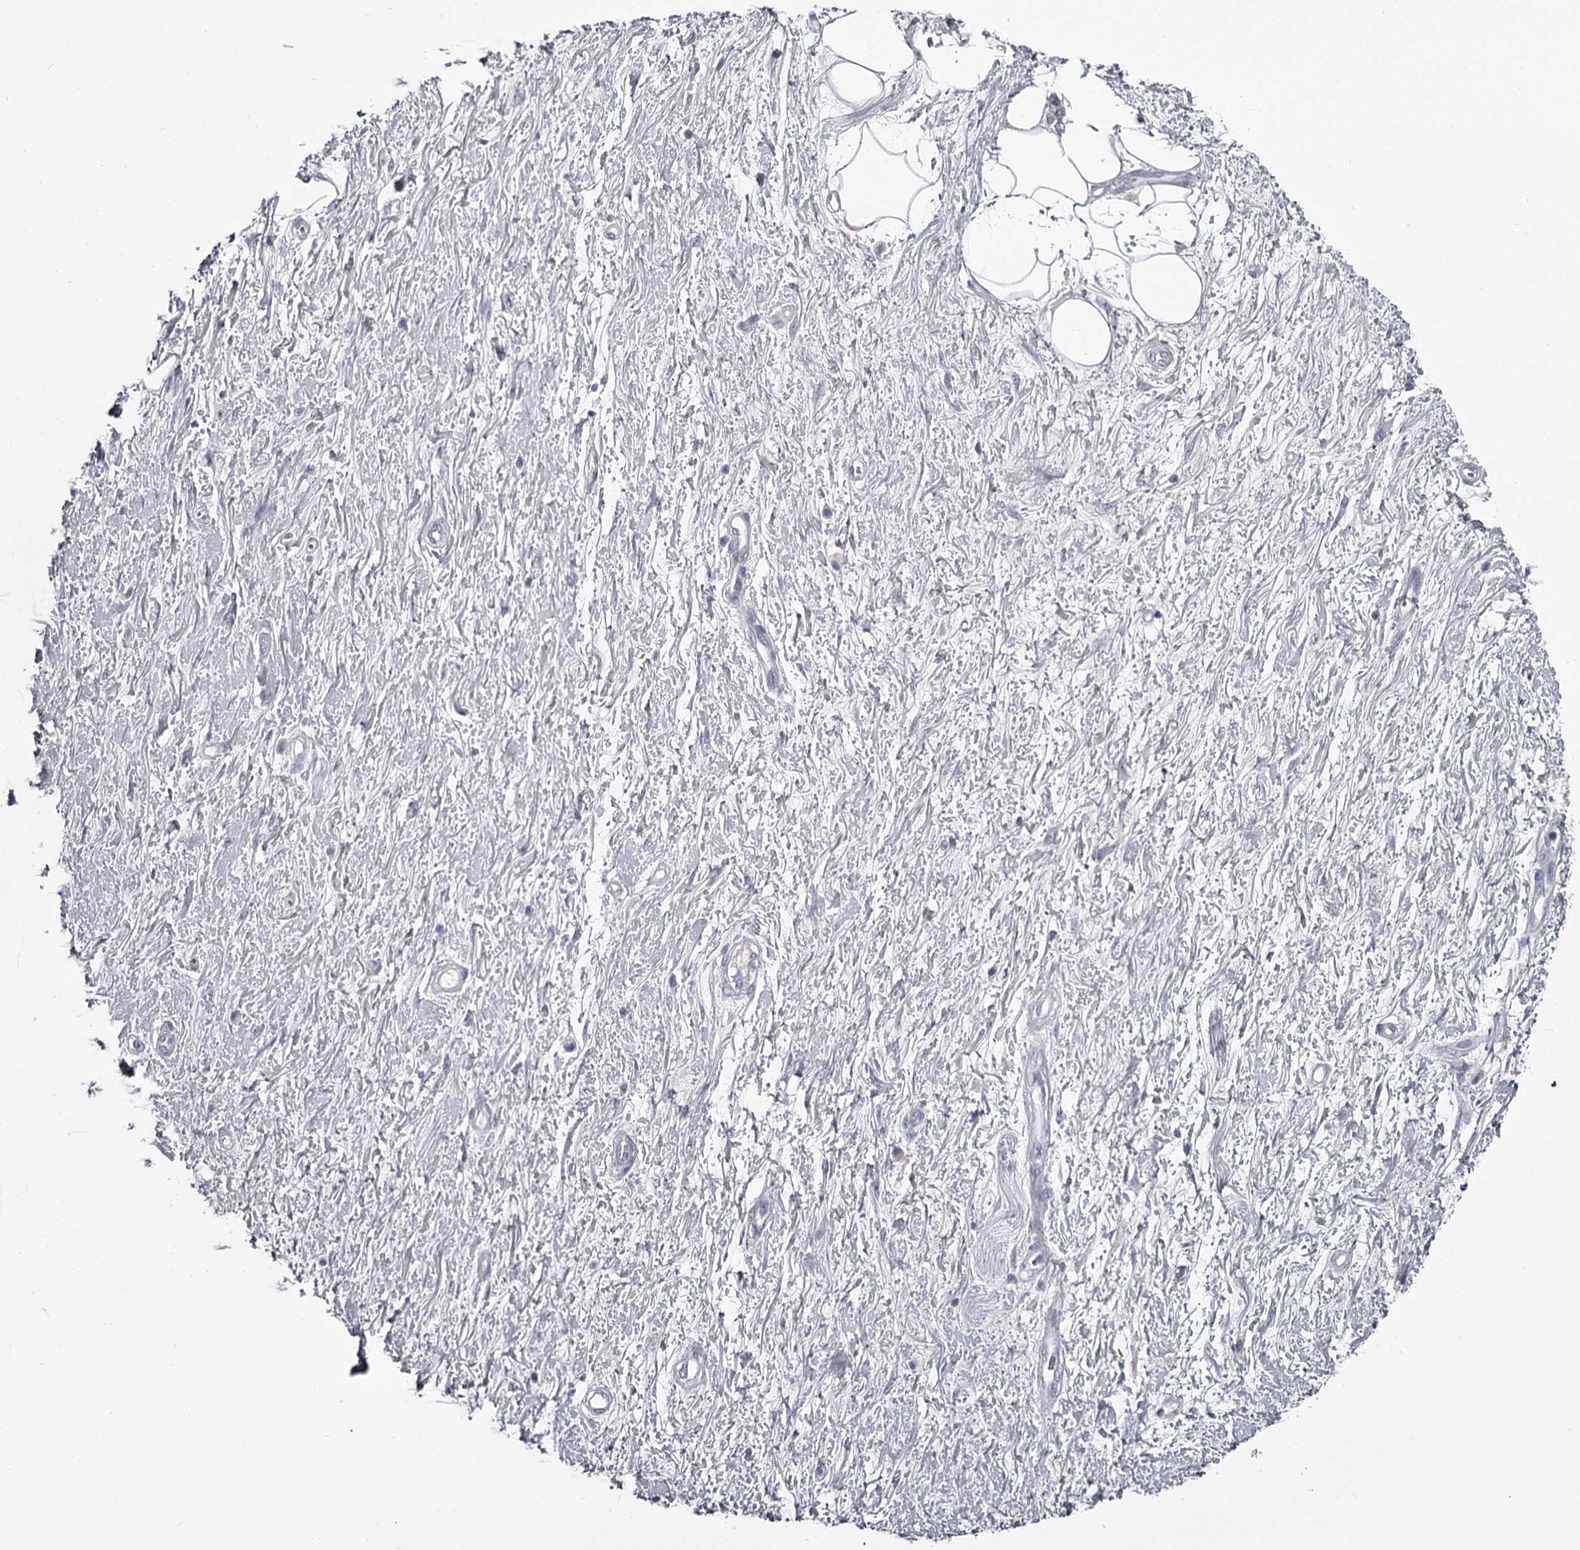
{"staining": {"intensity": "negative", "quantity": "none", "location": "none"}, "tissue": "adipose tissue", "cell_type": "Adipocytes", "image_type": "normal", "snomed": [{"axis": "morphology", "description": "Normal tissue, NOS"}, {"axis": "morphology", "description": "Adenocarcinoma, NOS"}, {"axis": "topography", "description": "Pancreas"}, {"axis": "topography", "description": "Peripheral nerve tissue"}], "caption": "DAB immunohistochemical staining of normal adipose tissue shows no significant staining in adipocytes.", "gene": "DAO", "patient": {"sex": "male", "age": 59}}